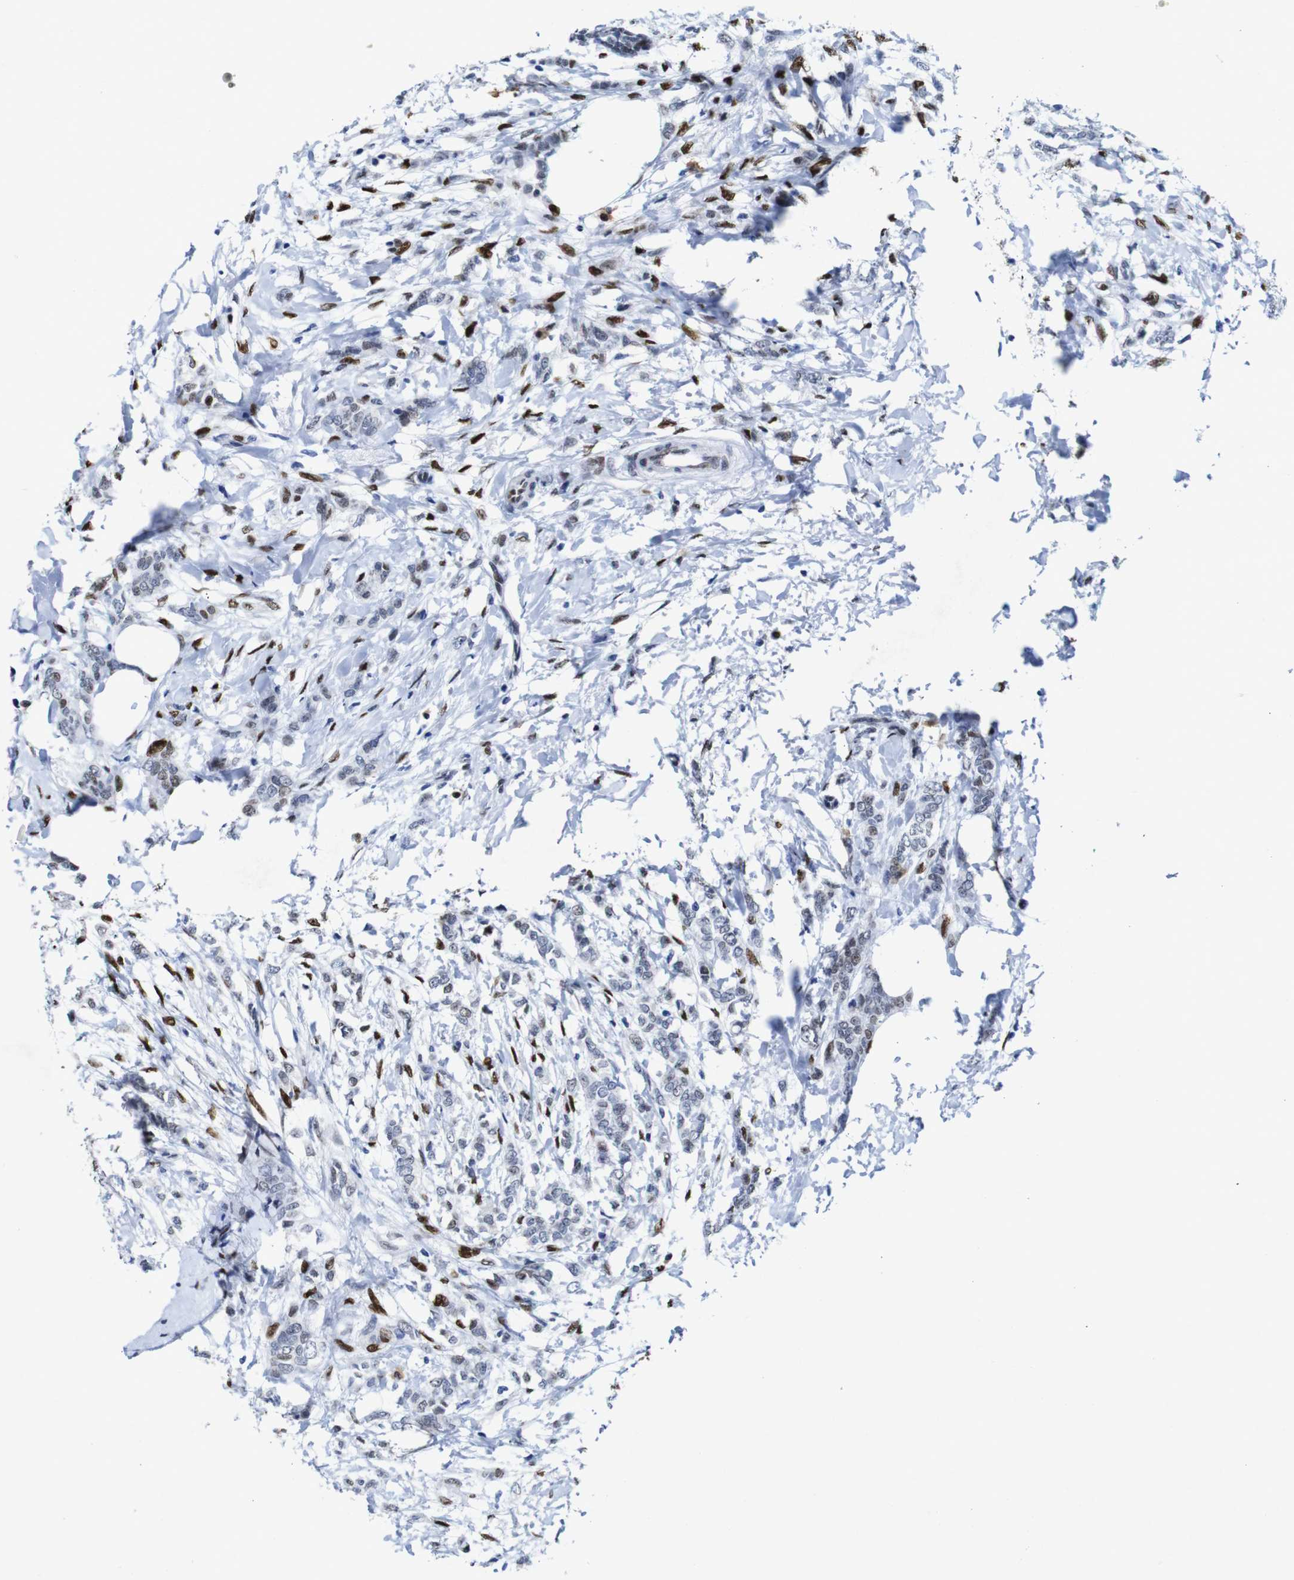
{"staining": {"intensity": "weak", "quantity": "<25%", "location": "nuclear"}, "tissue": "breast cancer", "cell_type": "Tumor cells", "image_type": "cancer", "snomed": [{"axis": "morphology", "description": "Lobular carcinoma, in situ"}, {"axis": "morphology", "description": "Lobular carcinoma"}, {"axis": "topography", "description": "Breast"}], "caption": "Human lobular carcinoma (breast) stained for a protein using immunohistochemistry (IHC) reveals no positivity in tumor cells.", "gene": "FOSL2", "patient": {"sex": "female", "age": 41}}